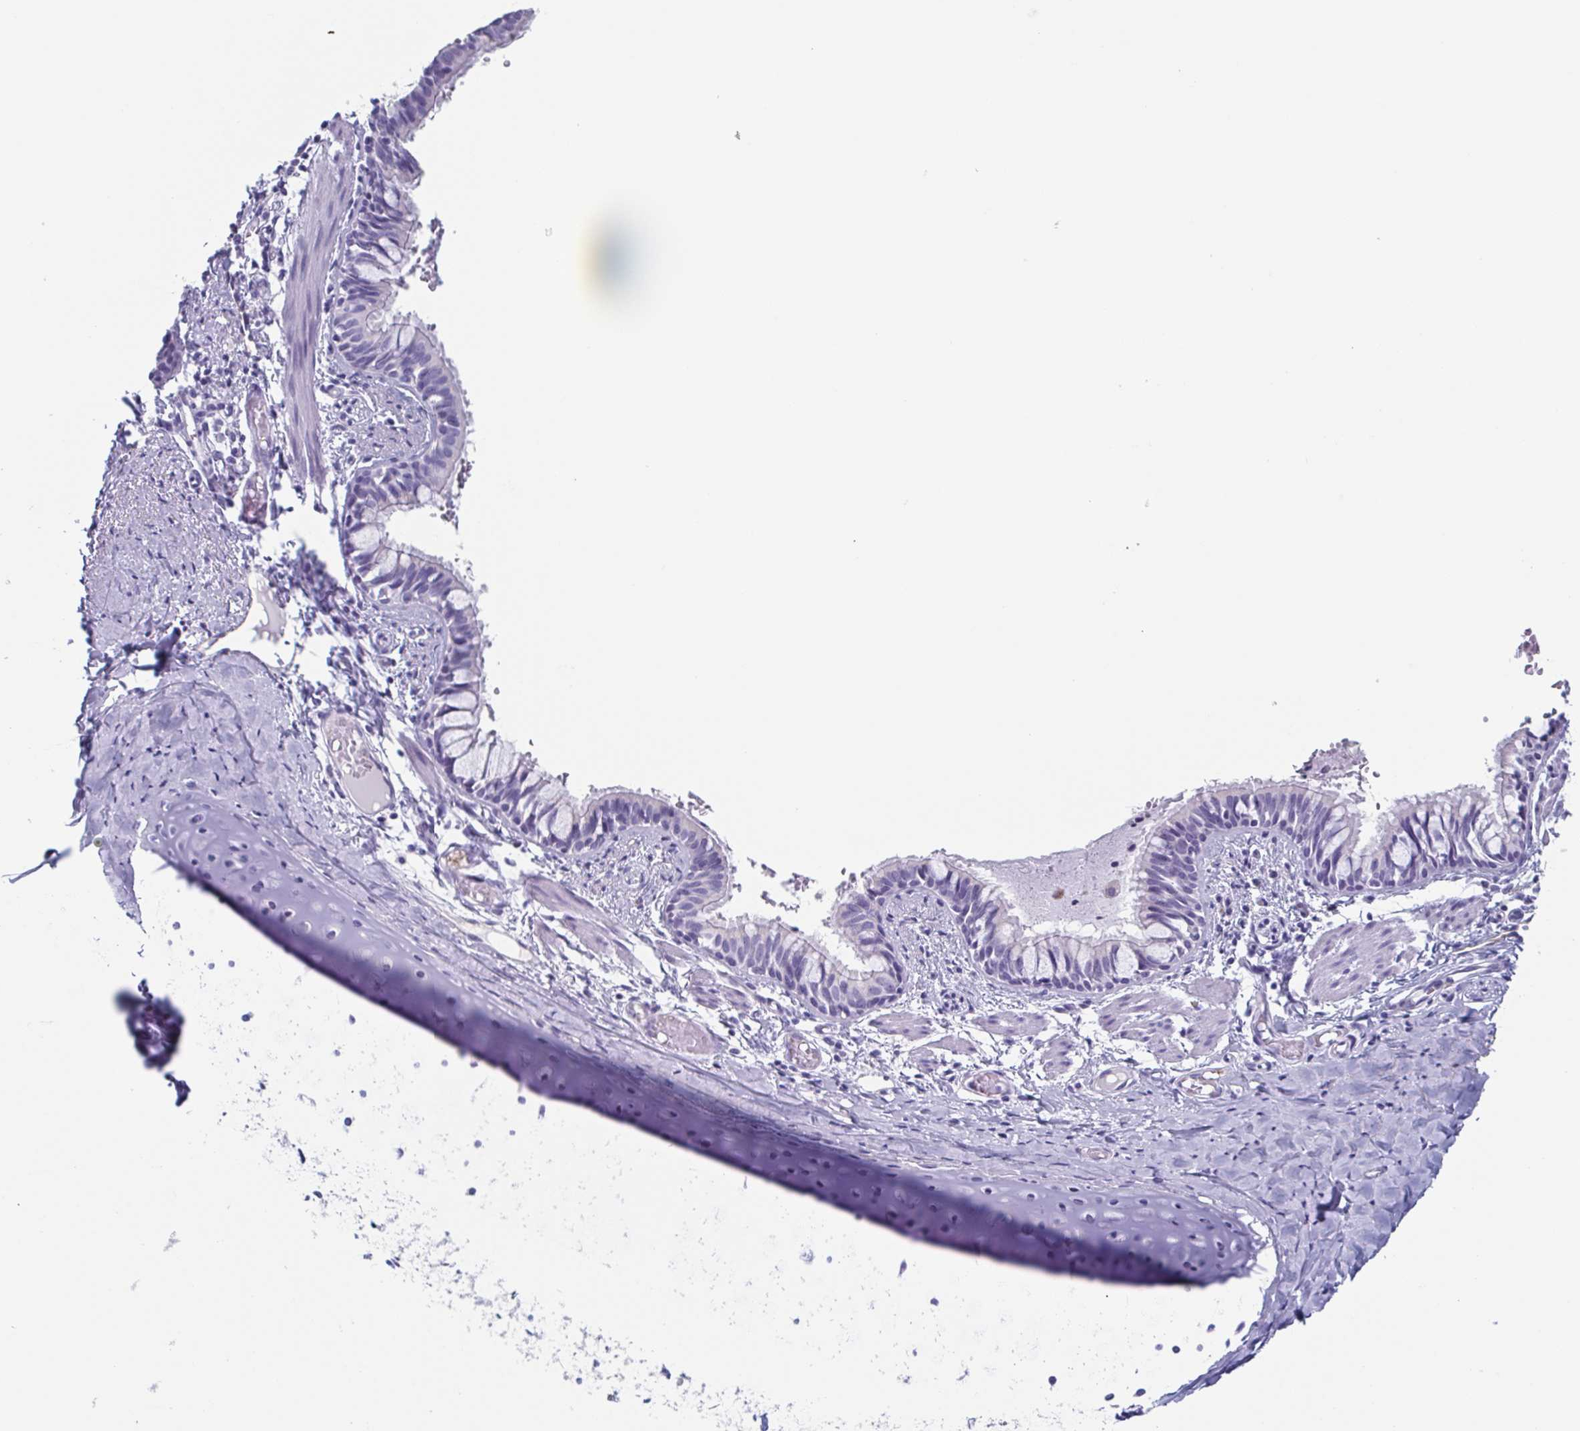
{"staining": {"intensity": "negative", "quantity": "none", "location": "none"}, "tissue": "bronchus", "cell_type": "Respiratory epithelial cells", "image_type": "normal", "snomed": [{"axis": "morphology", "description": "Normal tissue, NOS"}, {"axis": "topography", "description": "Bronchus"}], "caption": "The photomicrograph demonstrates no staining of respiratory epithelial cells in unremarkable bronchus.", "gene": "LYRM2", "patient": {"sex": "male", "age": 1}}